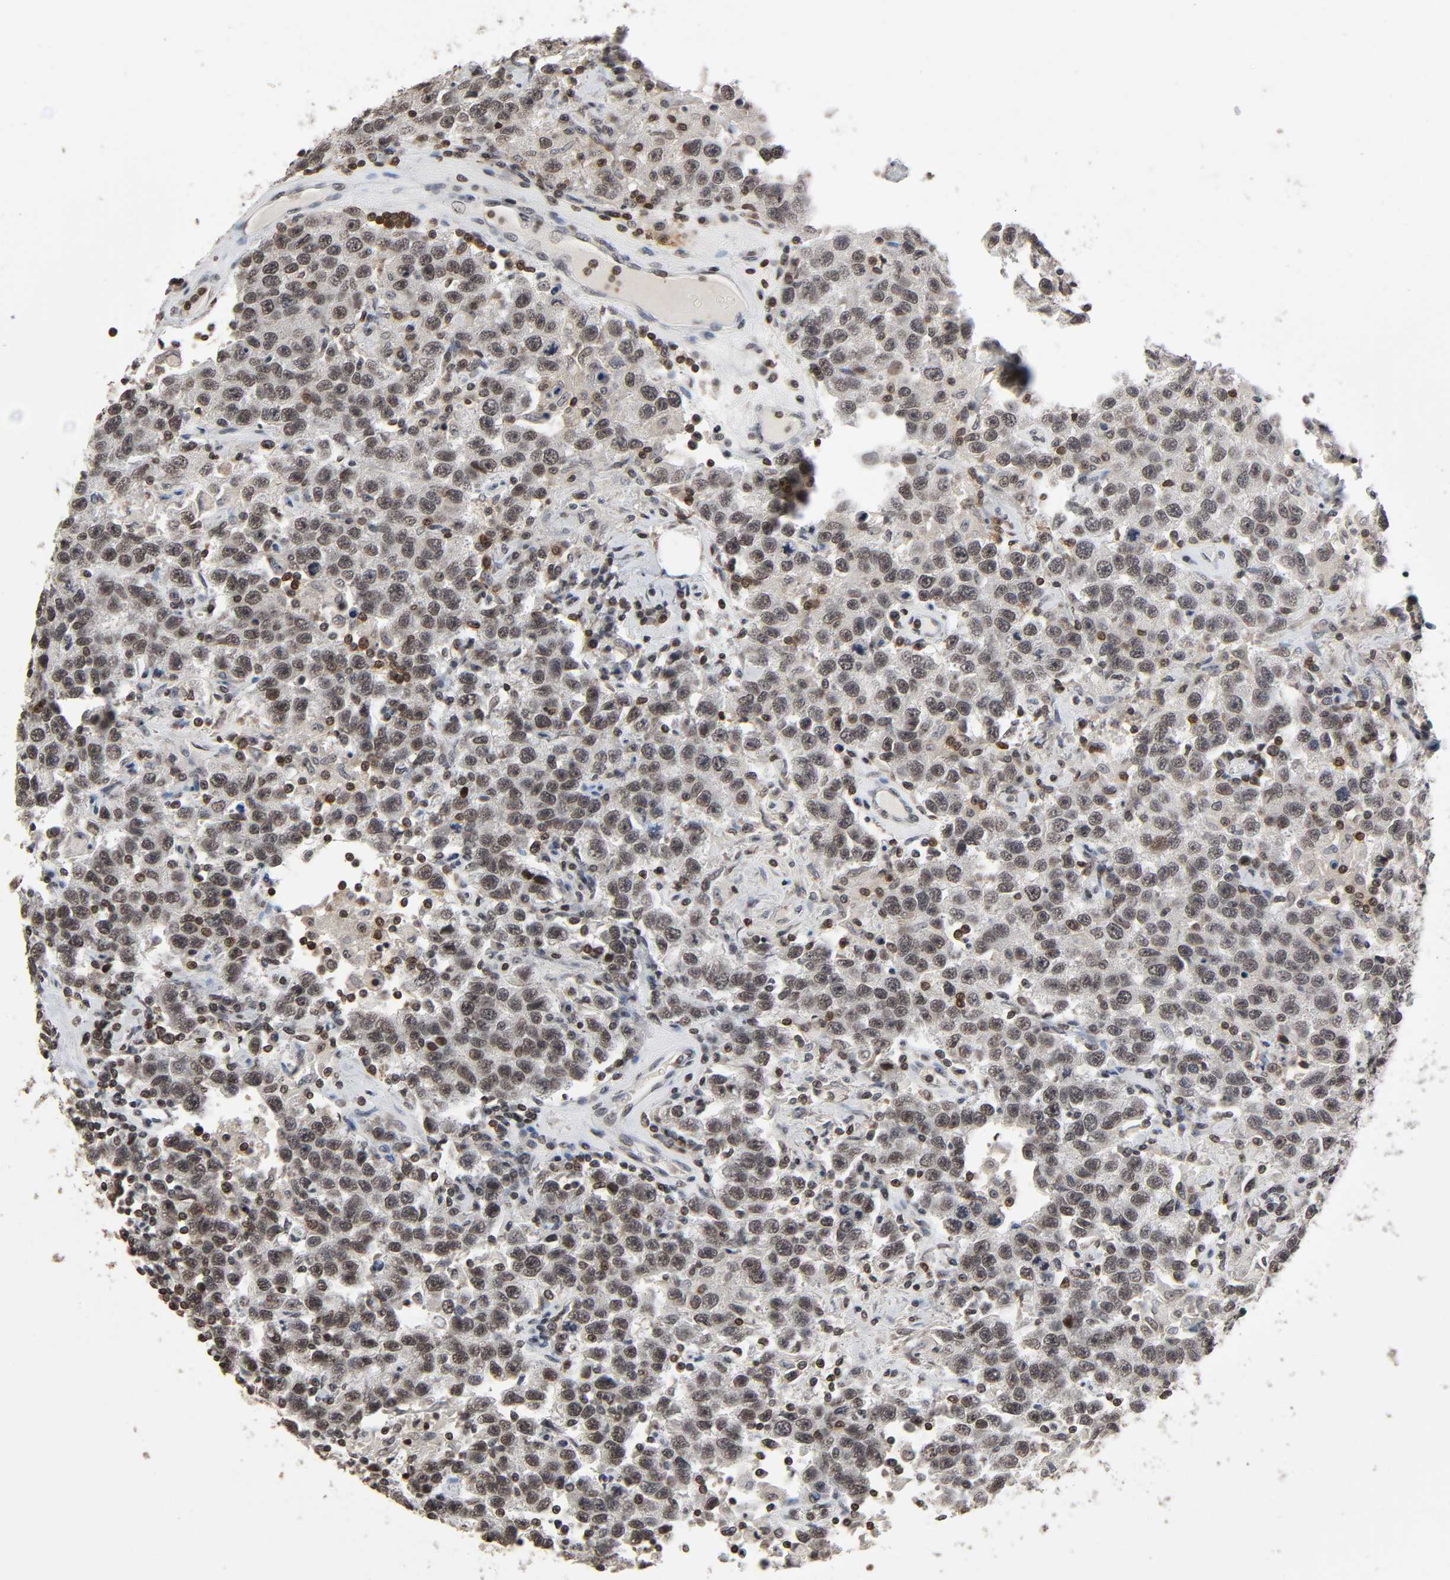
{"staining": {"intensity": "weak", "quantity": "<25%", "location": "nuclear"}, "tissue": "testis cancer", "cell_type": "Tumor cells", "image_type": "cancer", "snomed": [{"axis": "morphology", "description": "Seminoma, NOS"}, {"axis": "topography", "description": "Testis"}], "caption": "IHC photomicrograph of neoplastic tissue: testis cancer stained with DAB exhibits no significant protein positivity in tumor cells.", "gene": "STK4", "patient": {"sex": "male", "age": 41}}